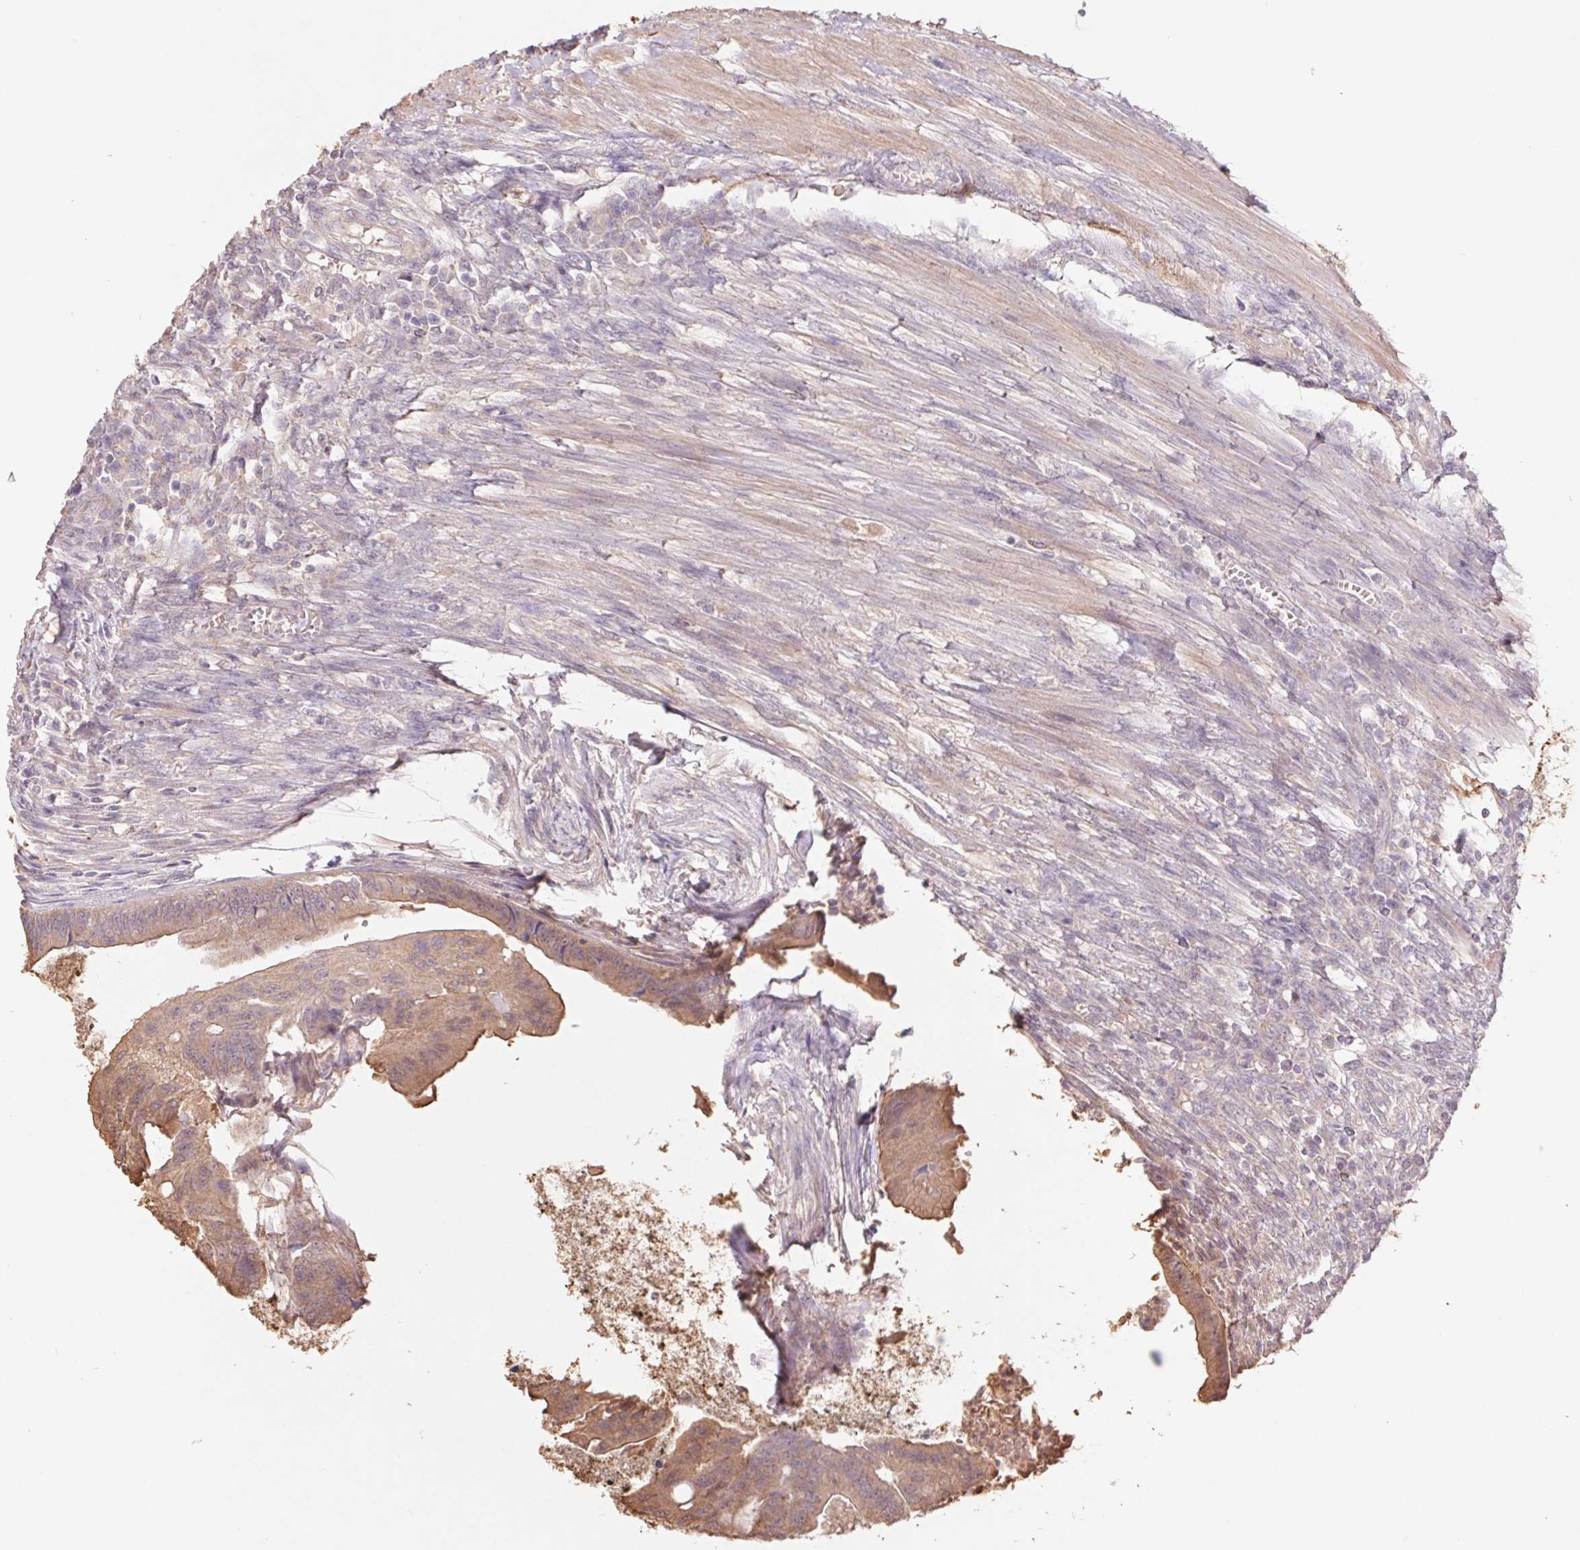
{"staining": {"intensity": "moderate", "quantity": ">75%", "location": "cytoplasmic/membranous"}, "tissue": "colorectal cancer", "cell_type": "Tumor cells", "image_type": "cancer", "snomed": [{"axis": "morphology", "description": "Adenocarcinoma, NOS"}, {"axis": "topography", "description": "Colon"}], "caption": "Colorectal cancer (adenocarcinoma) stained with a protein marker reveals moderate staining in tumor cells.", "gene": "GRM2", "patient": {"sex": "male", "age": 65}}